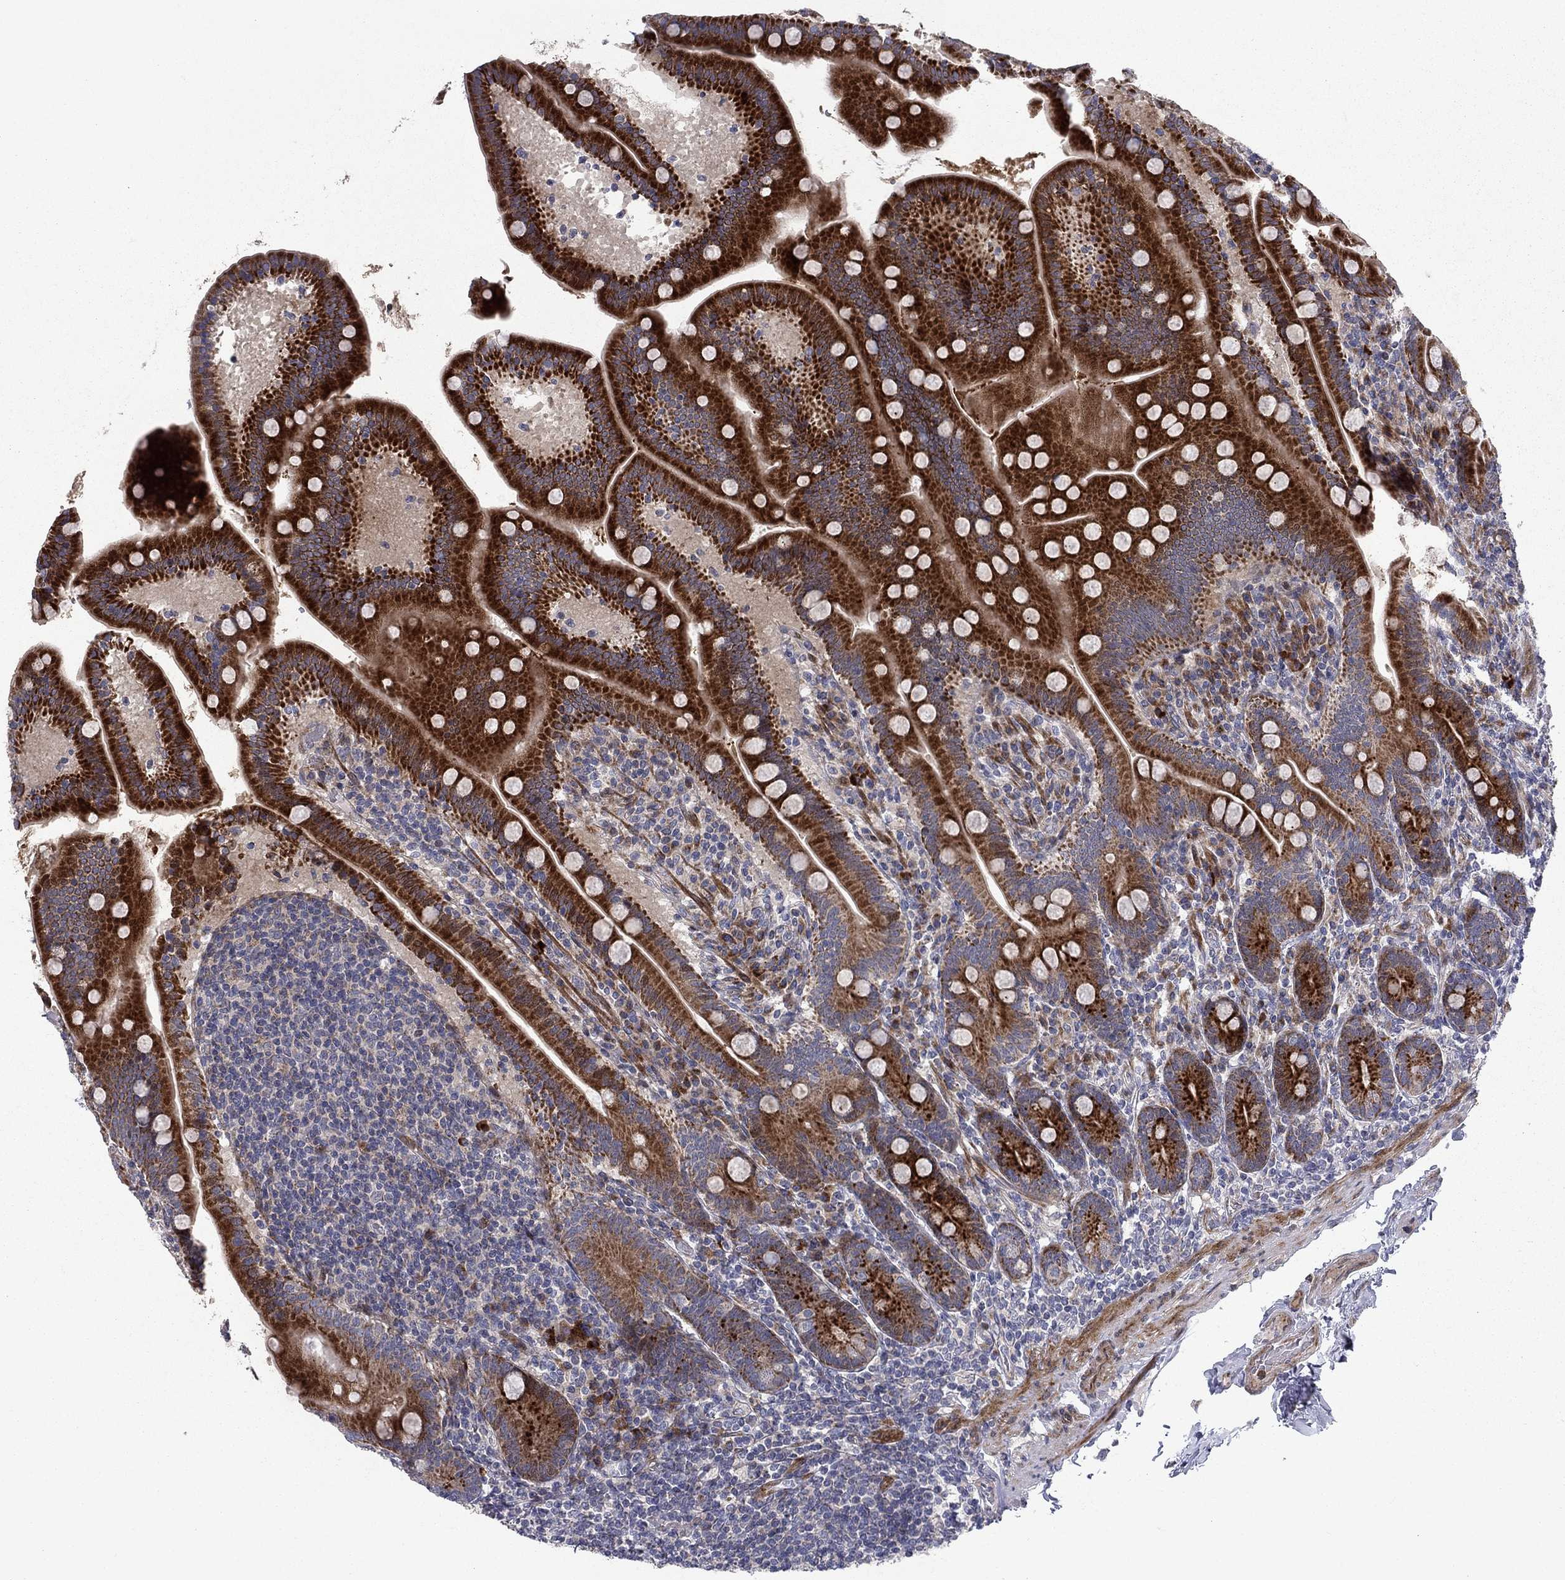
{"staining": {"intensity": "strong", "quantity": ">75%", "location": "cytoplasmic/membranous"}, "tissue": "small intestine", "cell_type": "Glandular cells", "image_type": "normal", "snomed": [{"axis": "morphology", "description": "Normal tissue, NOS"}, {"axis": "topography", "description": "Small intestine"}], "caption": "The histopathology image displays staining of normal small intestine, revealing strong cytoplasmic/membranous protein expression (brown color) within glandular cells.", "gene": "MIOS", "patient": {"sex": "male", "age": 66}}